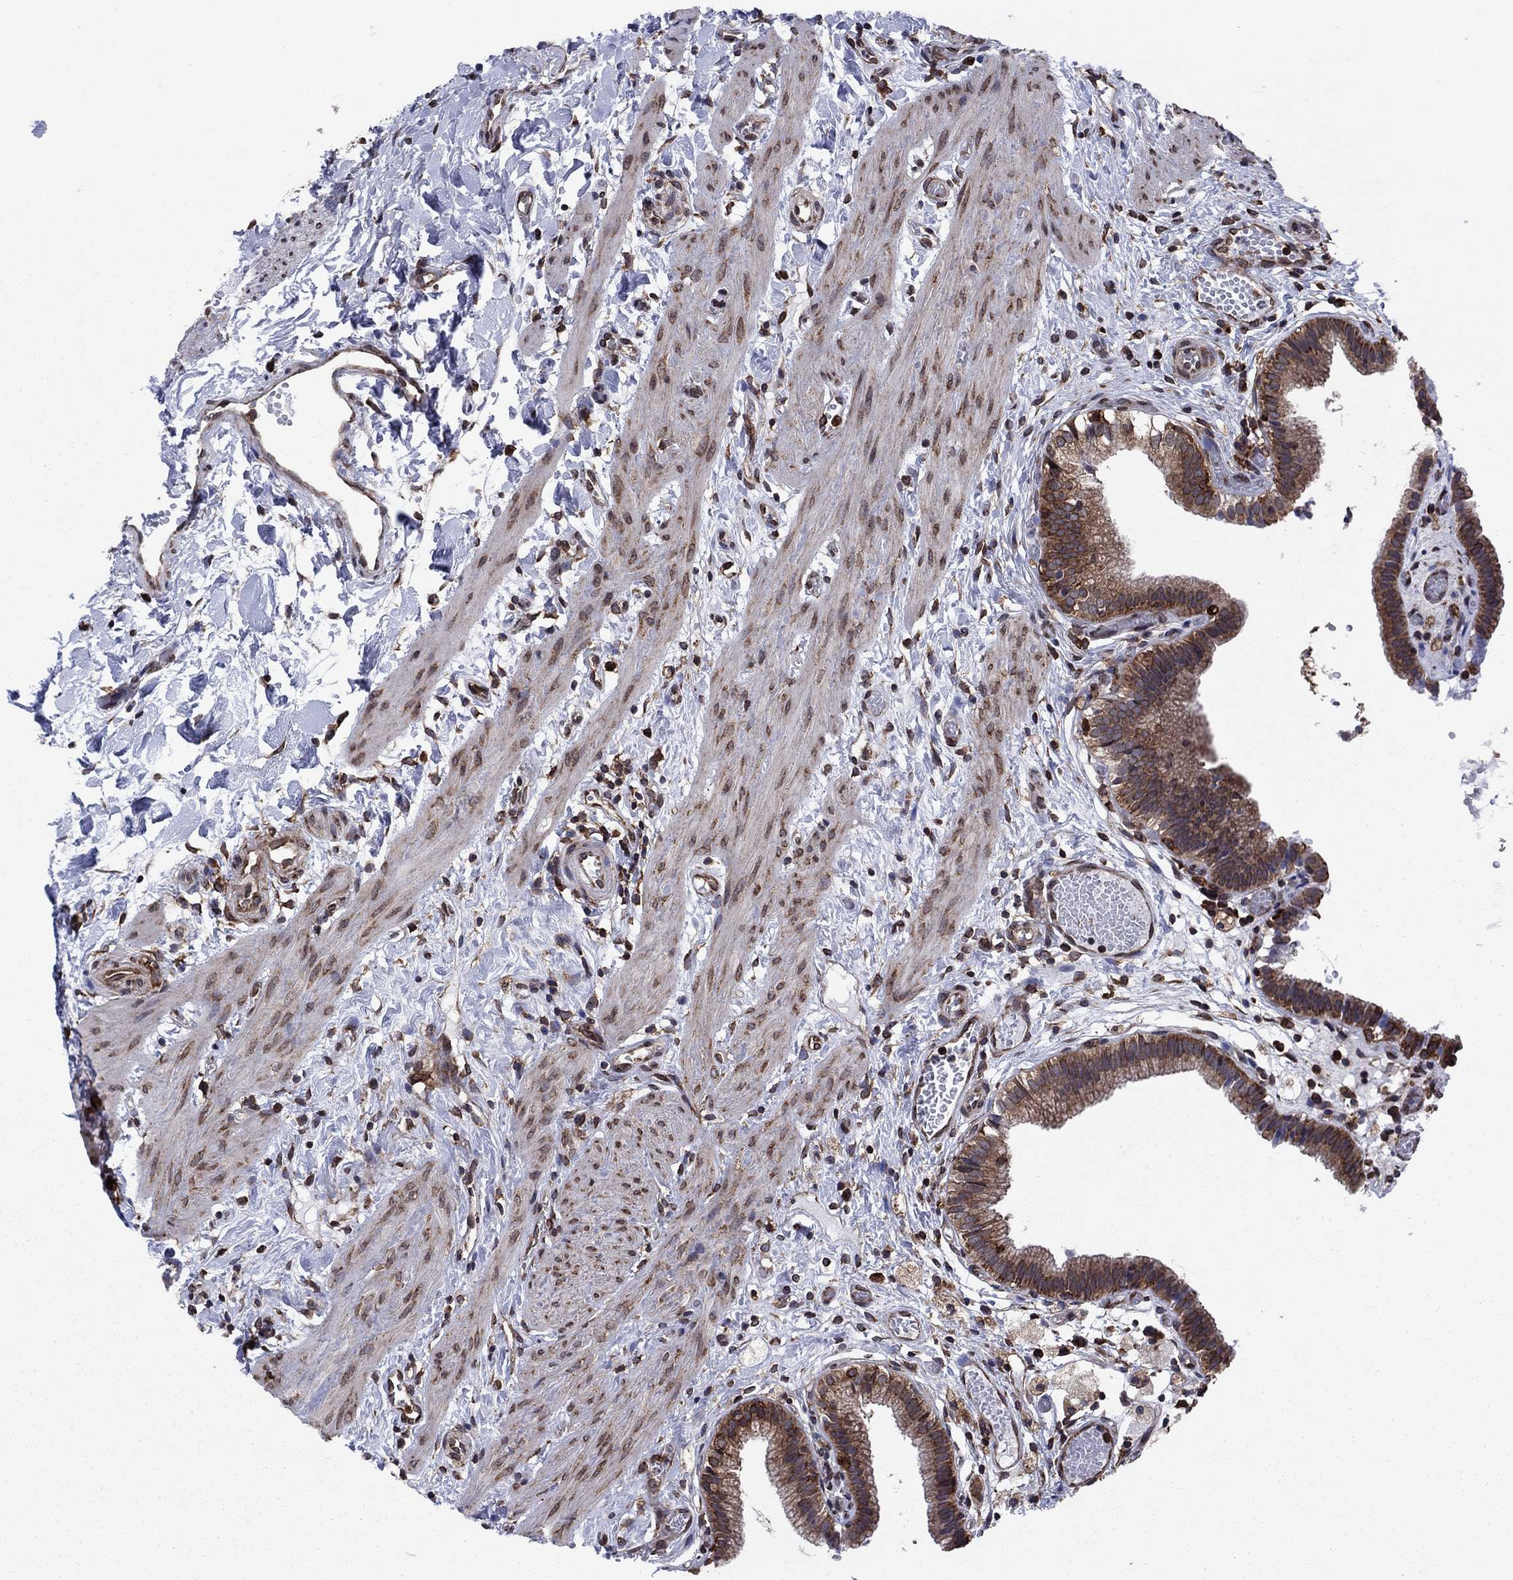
{"staining": {"intensity": "moderate", "quantity": ">75%", "location": "cytoplasmic/membranous"}, "tissue": "gallbladder", "cell_type": "Glandular cells", "image_type": "normal", "snomed": [{"axis": "morphology", "description": "Normal tissue, NOS"}, {"axis": "topography", "description": "Gallbladder"}], "caption": "Brown immunohistochemical staining in benign gallbladder reveals moderate cytoplasmic/membranous staining in approximately >75% of glandular cells. (DAB (3,3'-diaminobenzidine) = brown stain, brightfield microscopy at high magnification).", "gene": "YBX1", "patient": {"sex": "female", "age": 24}}